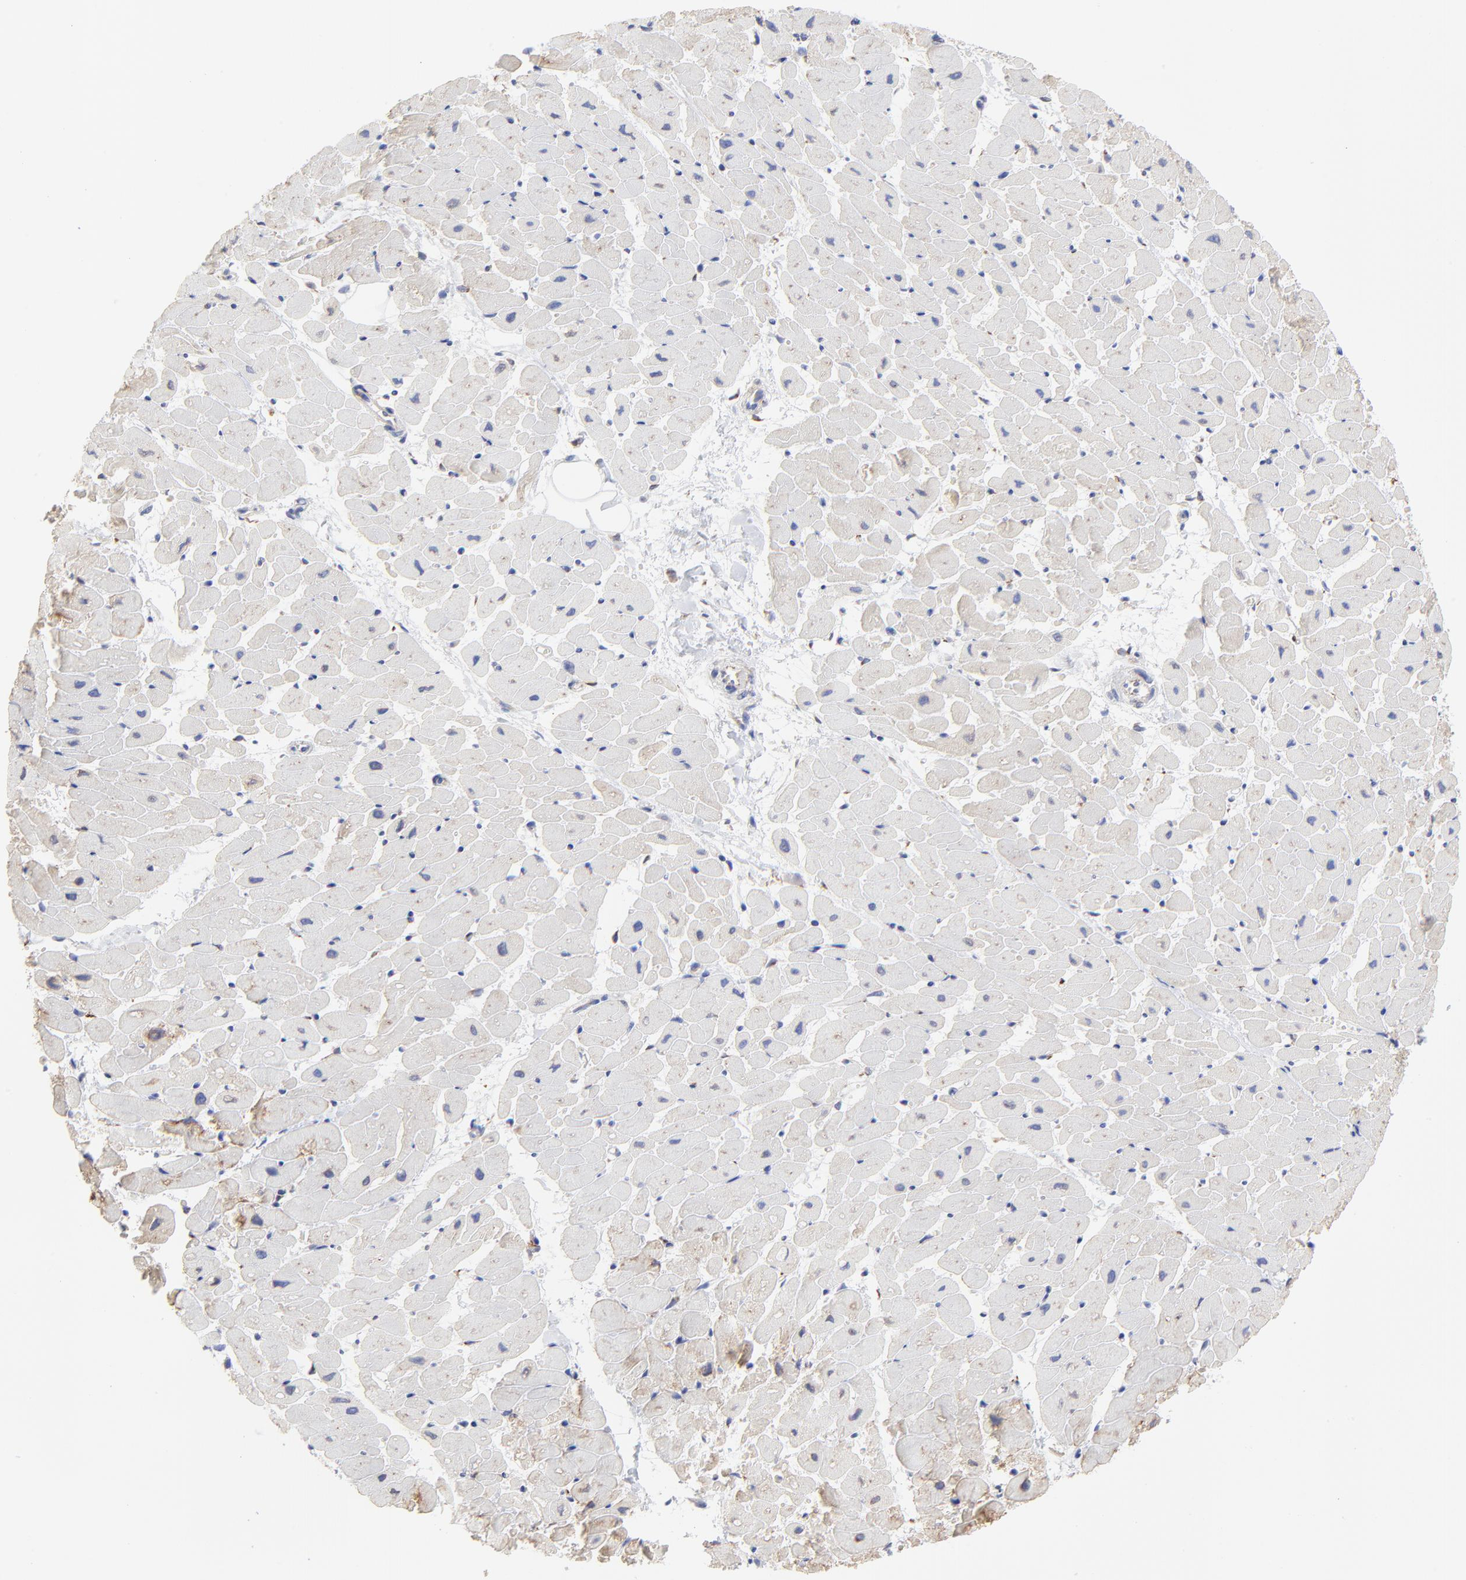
{"staining": {"intensity": "negative", "quantity": "none", "location": "none"}, "tissue": "heart muscle", "cell_type": "Cardiomyocytes", "image_type": "normal", "snomed": [{"axis": "morphology", "description": "Normal tissue, NOS"}, {"axis": "topography", "description": "Heart"}], "caption": "Immunohistochemical staining of normal human heart muscle exhibits no significant positivity in cardiomyocytes.", "gene": "LMAN1", "patient": {"sex": "female", "age": 19}}